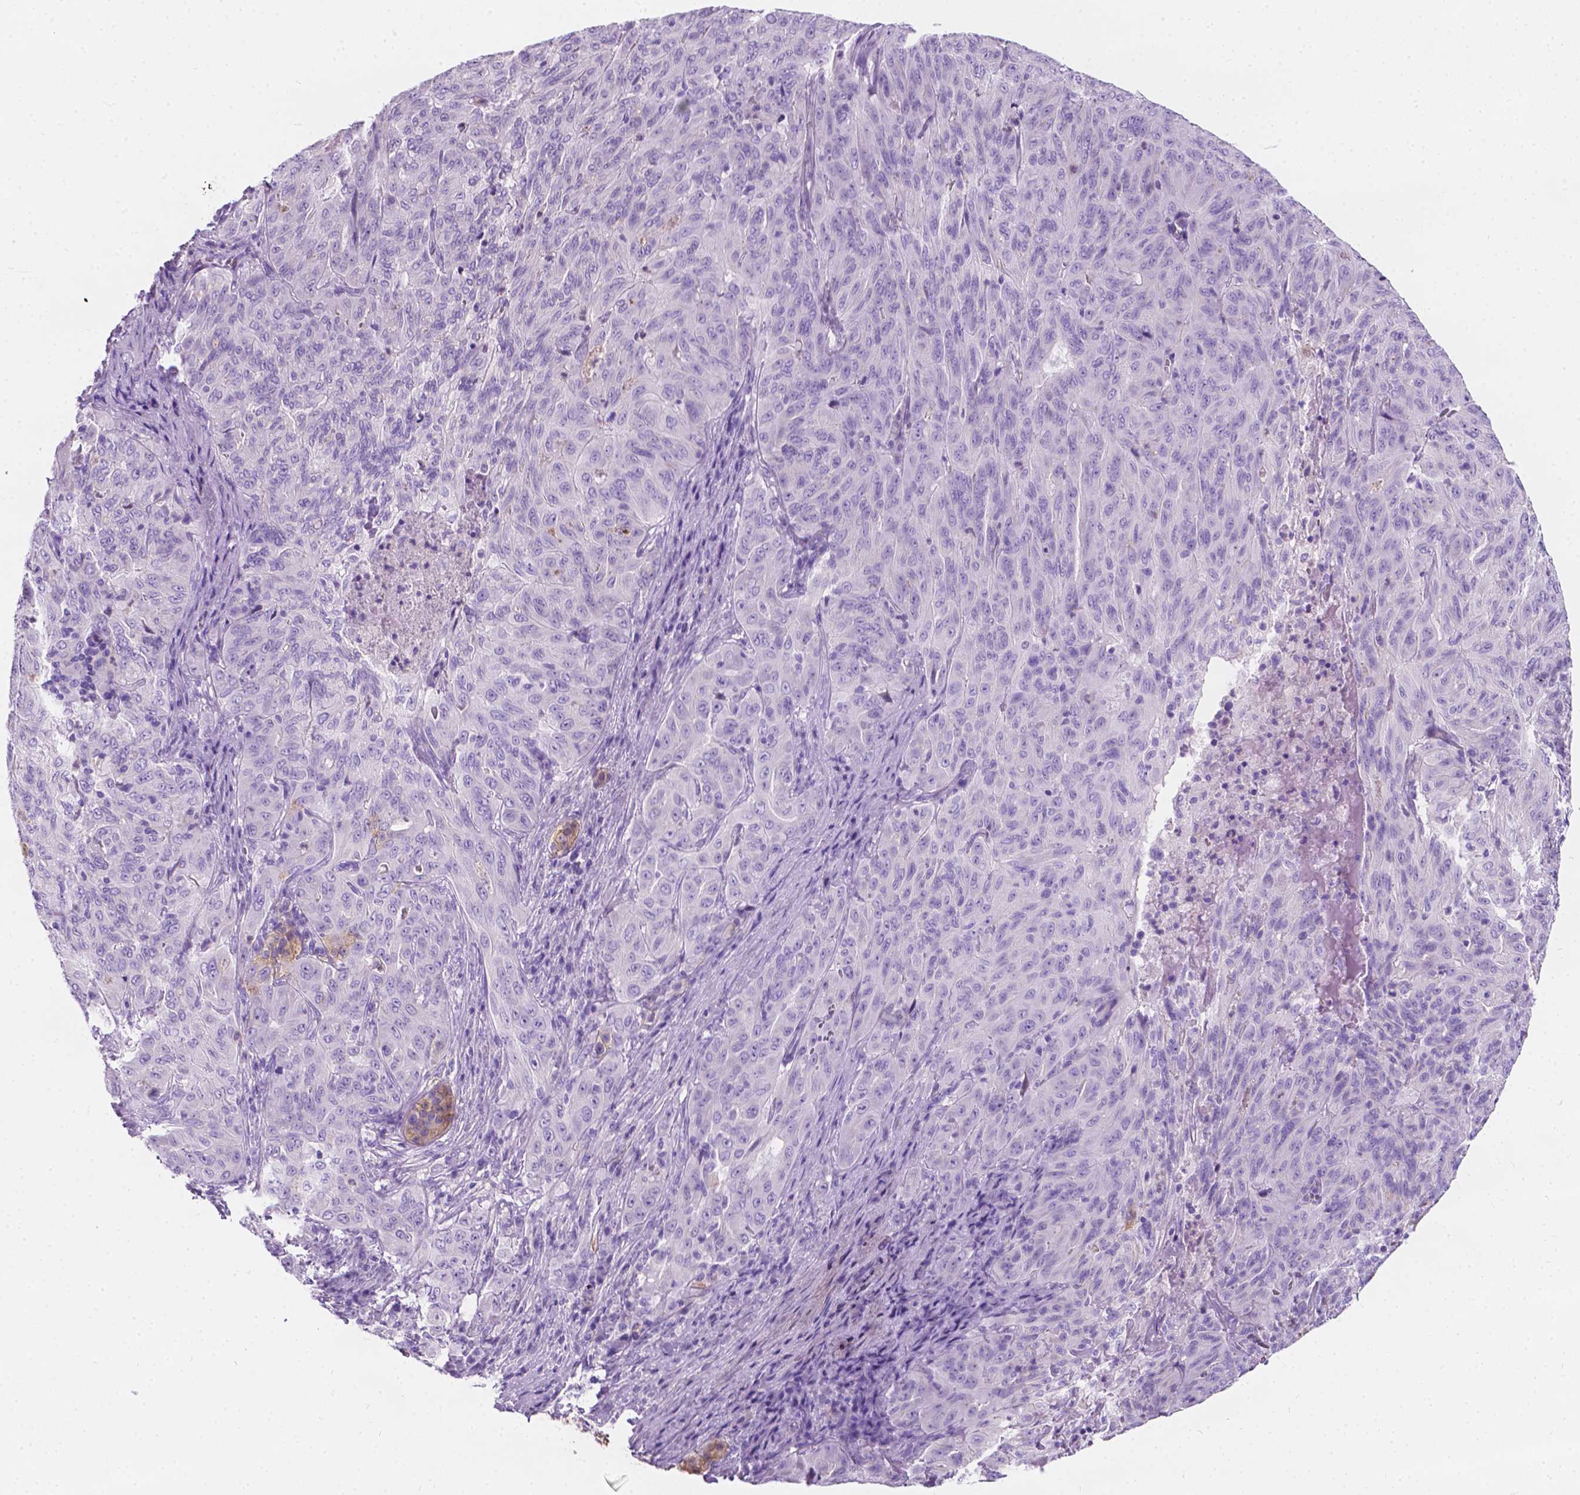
{"staining": {"intensity": "negative", "quantity": "none", "location": "none"}, "tissue": "pancreatic cancer", "cell_type": "Tumor cells", "image_type": "cancer", "snomed": [{"axis": "morphology", "description": "Adenocarcinoma, NOS"}, {"axis": "topography", "description": "Pancreas"}], "caption": "There is no significant expression in tumor cells of pancreatic cancer.", "gene": "GNAO1", "patient": {"sex": "male", "age": 63}}